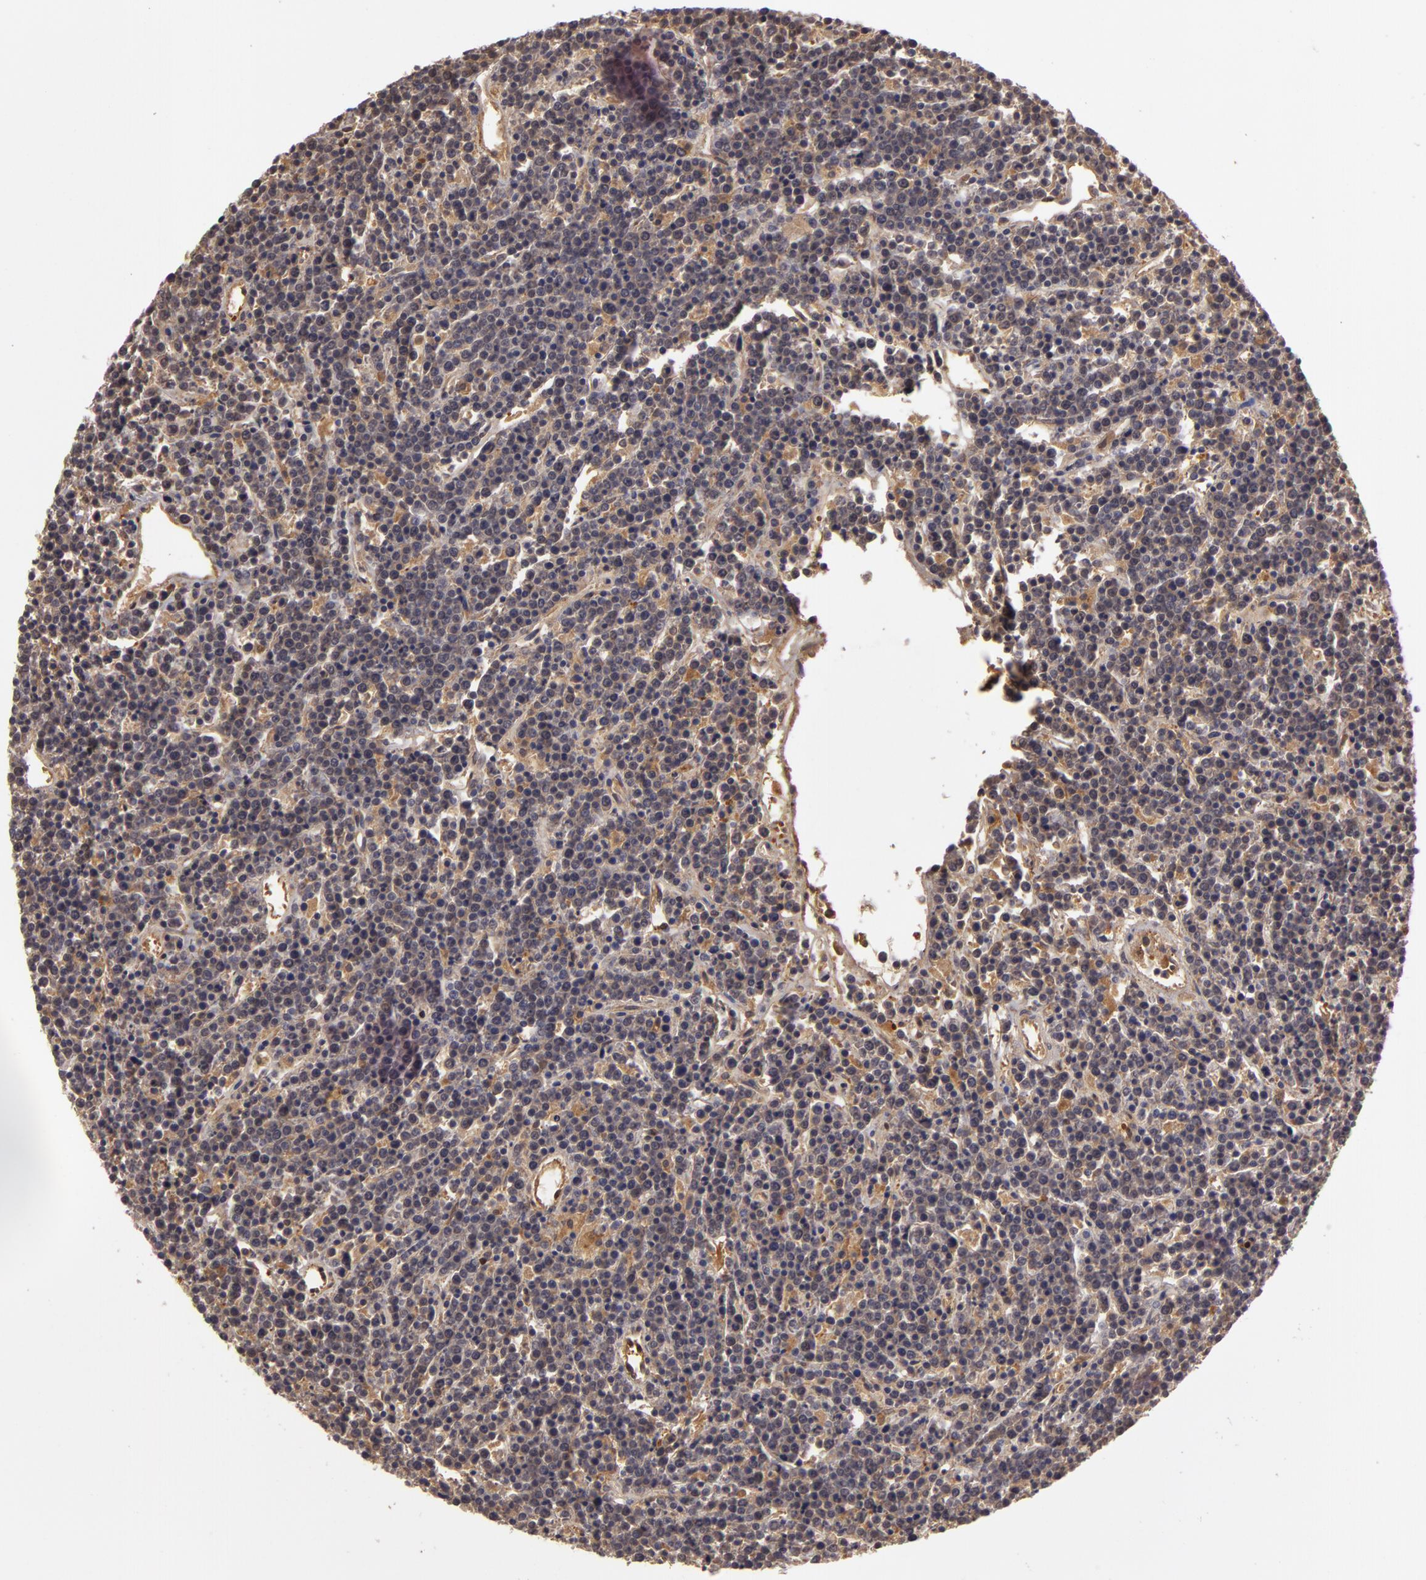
{"staining": {"intensity": "negative", "quantity": "none", "location": "none"}, "tissue": "lymphoma", "cell_type": "Tumor cells", "image_type": "cancer", "snomed": [{"axis": "morphology", "description": "Malignant lymphoma, non-Hodgkin's type, High grade"}, {"axis": "topography", "description": "Ovary"}], "caption": "The photomicrograph reveals no staining of tumor cells in high-grade malignant lymphoma, non-Hodgkin's type. The staining was performed using DAB (3,3'-diaminobenzidine) to visualize the protein expression in brown, while the nuclei were stained in blue with hematoxylin (Magnification: 20x).", "gene": "ZNF229", "patient": {"sex": "female", "age": 56}}